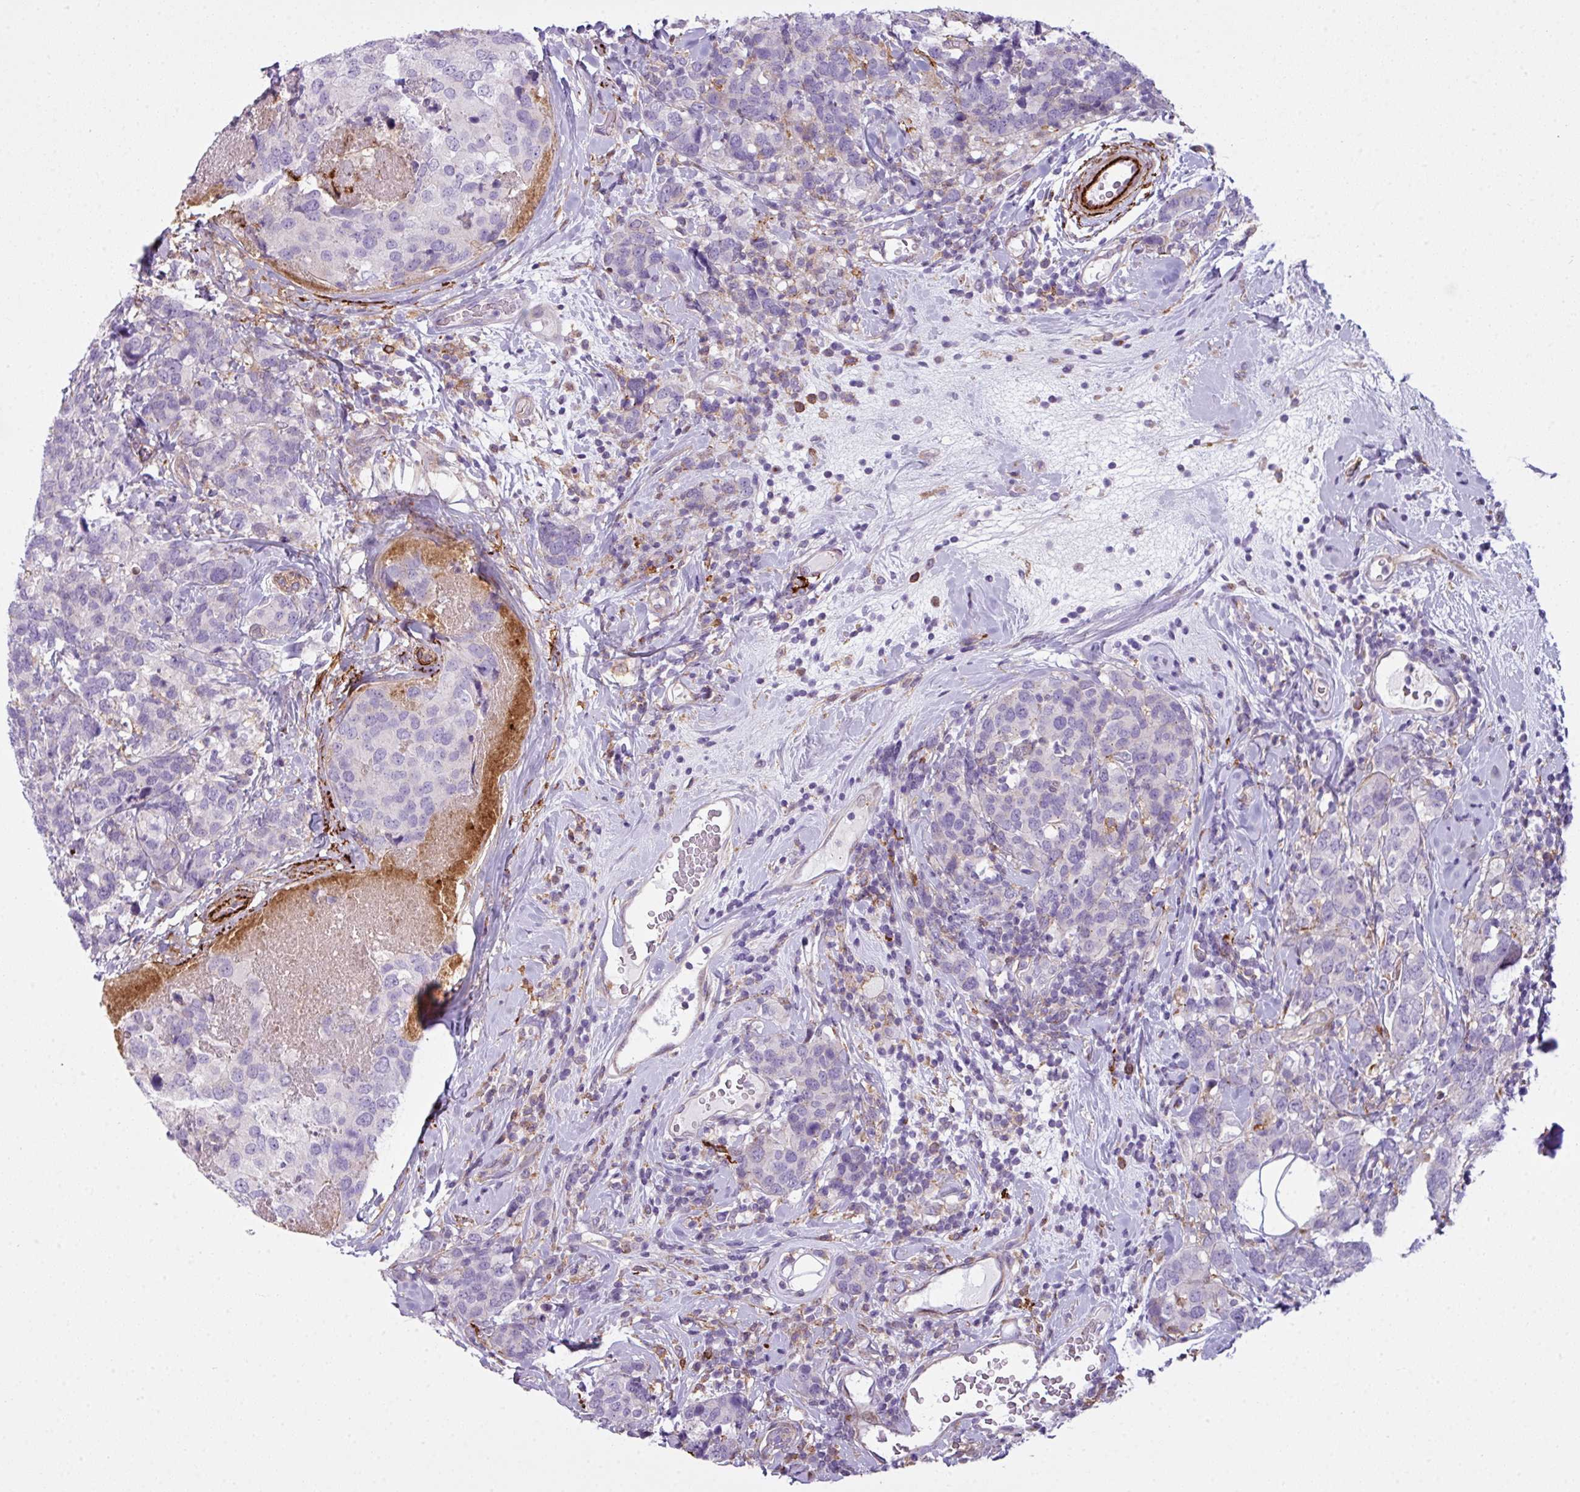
{"staining": {"intensity": "negative", "quantity": "none", "location": "none"}, "tissue": "breast cancer", "cell_type": "Tumor cells", "image_type": "cancer", "snomed": [{"axis": "morphology", "description": "Lobular carcinoma"}, {"axis": "topography", "description": "Breast"}], "caption": "A photomicrograph of human lobular carcinoma (breast) is negative for staining in tumor cells. (DAB (3,3'-diaminobenzidine) IHC visualized using brightfield microscopy, high magnification).", "gene": "COL8A1", "patient": {"sex": "female", "age": 59}}